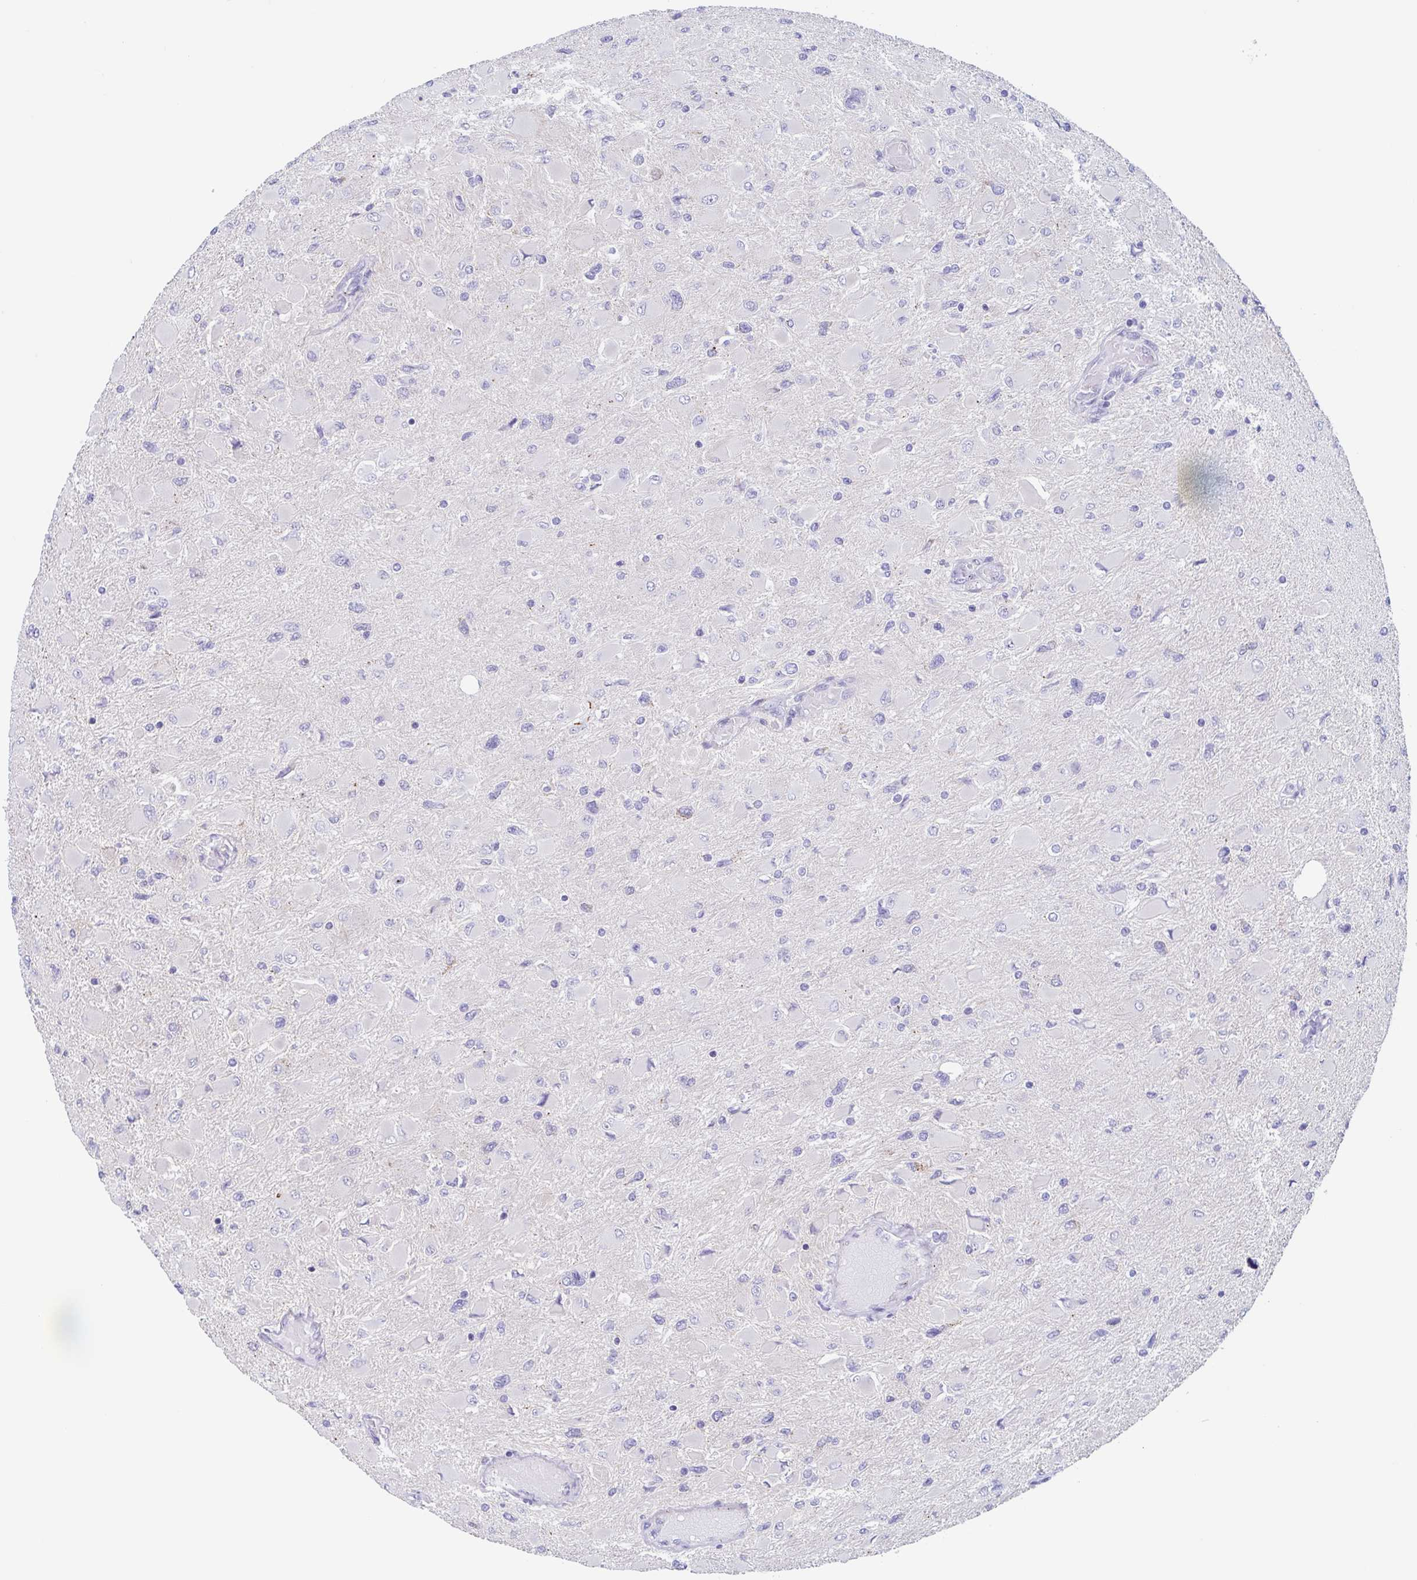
{"staining": {"intensity": "weak", "quantity": "<25%", "location": "cytoplasmic/membranous"}, "tissue": "glioma", "cell_type": "Tumor cells", "image_type": "cancer", "snomed": [{"axis": "morphology", "description": "Glioma, malignant, High grade"}, {"axis": "topography", "description": "Cerebral cortex"}], "caption": "Tumor cells show no significant expression in malignant glioma (high-grade). (IHC, brightfield microscopy, high magnification).", "gene": "CHMP5", "patient": {"sex": "female", "age": 36}}